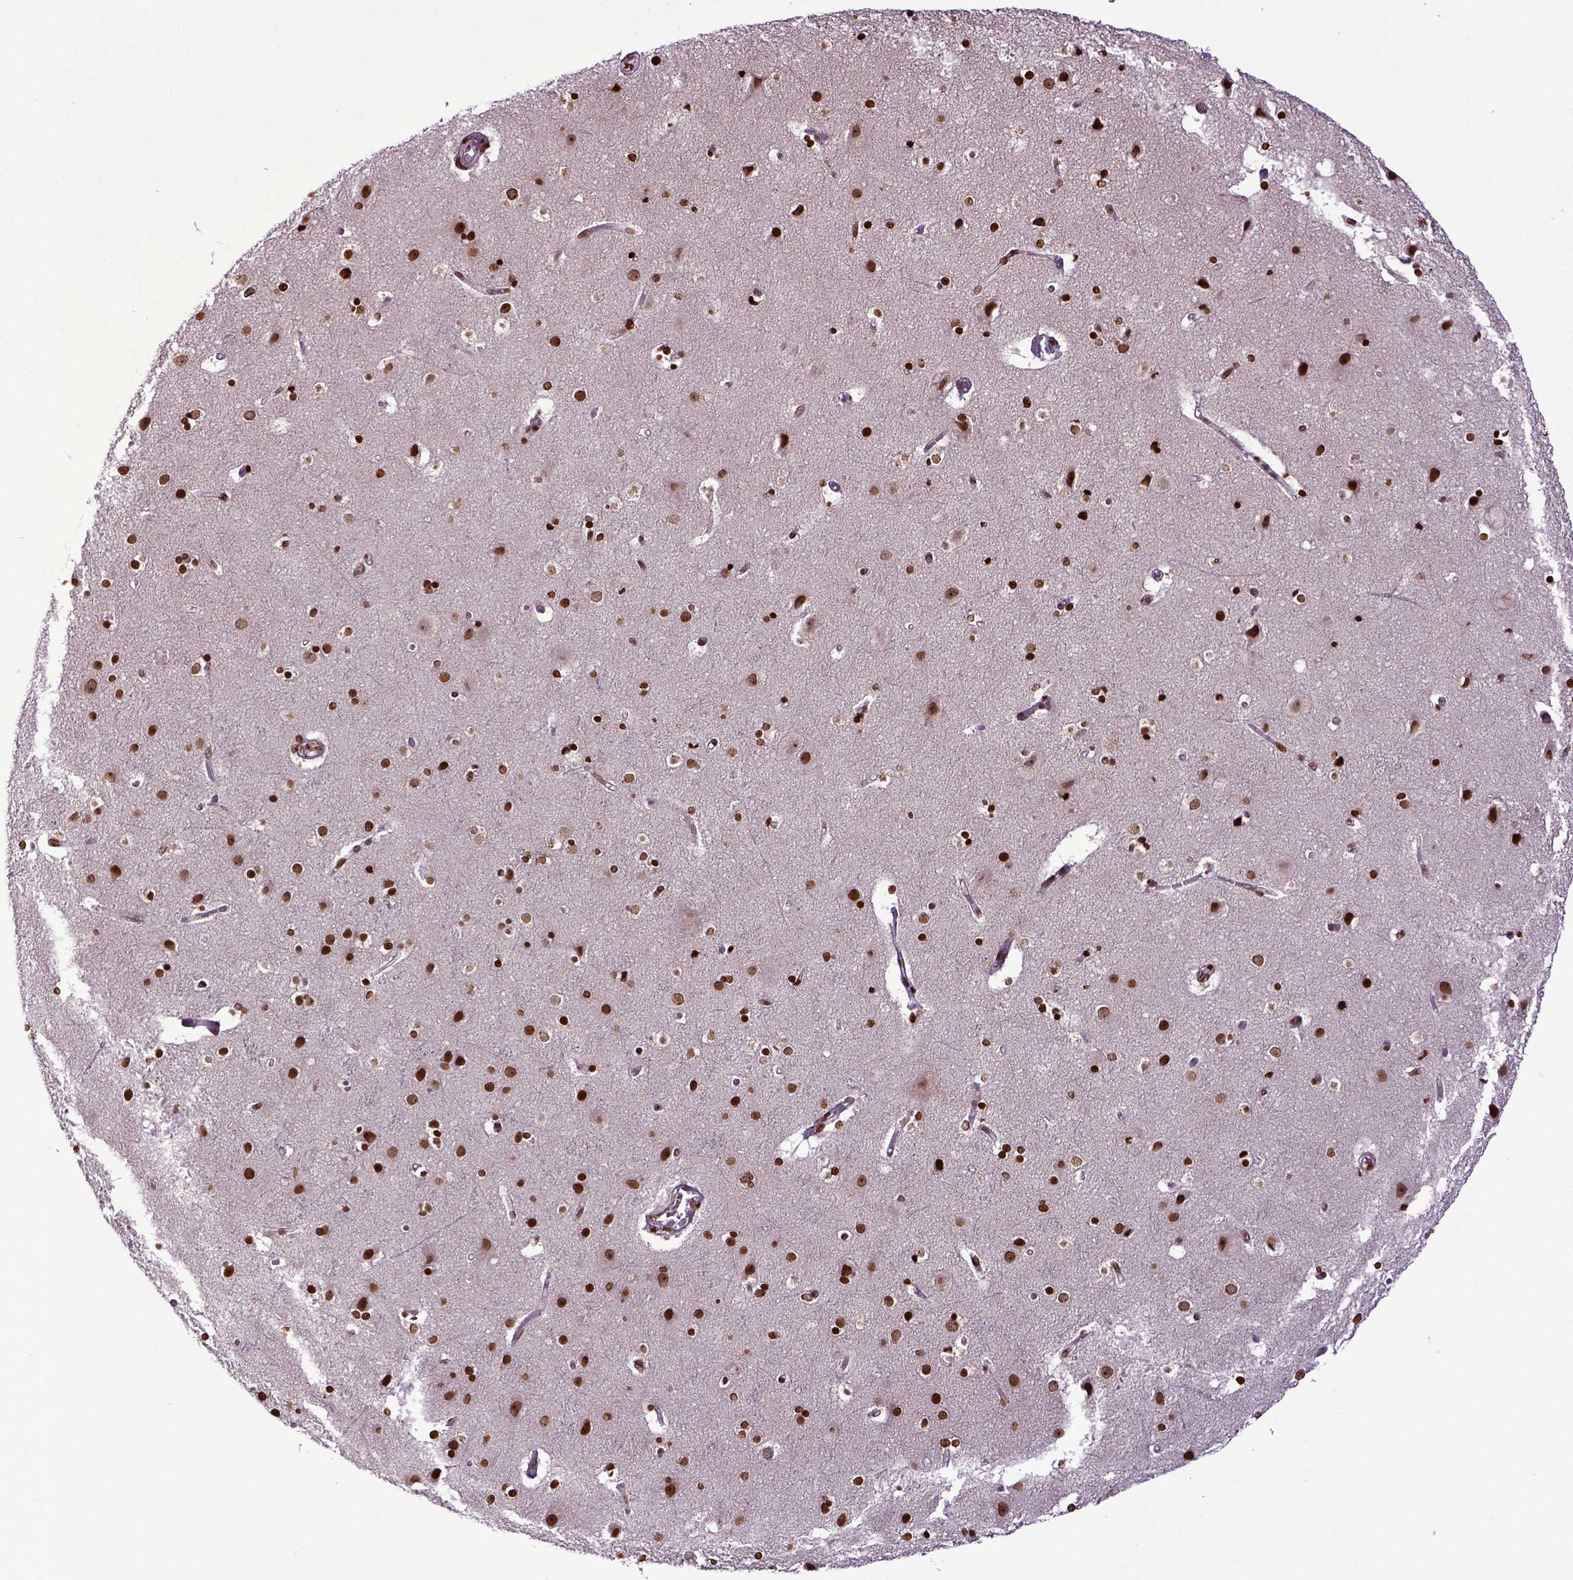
{"staining": {"intensity": "moderate", "quantity": ">75%", "location": "nuclear"}, "tissue": "cerebral cortex", "cell_type": "Endothelial cells", "image_type": "normal", "snomed": [{"axis": "morphology", "description": "Normal tissue, NOS"}, {"axis": "topography", "description": "Cerebral cortex"}], "caption": "A medium amount of moderate nuclear positivity is appreciated in approximately >75% of endothelial cells in benign cerebral cortex. (DAB (3,3'-diaminobenzidine) IHC with brightfield microscopy, high magnification).", "gene": "ZNF75D", "patient": {"sex": "female", "age": 52}}